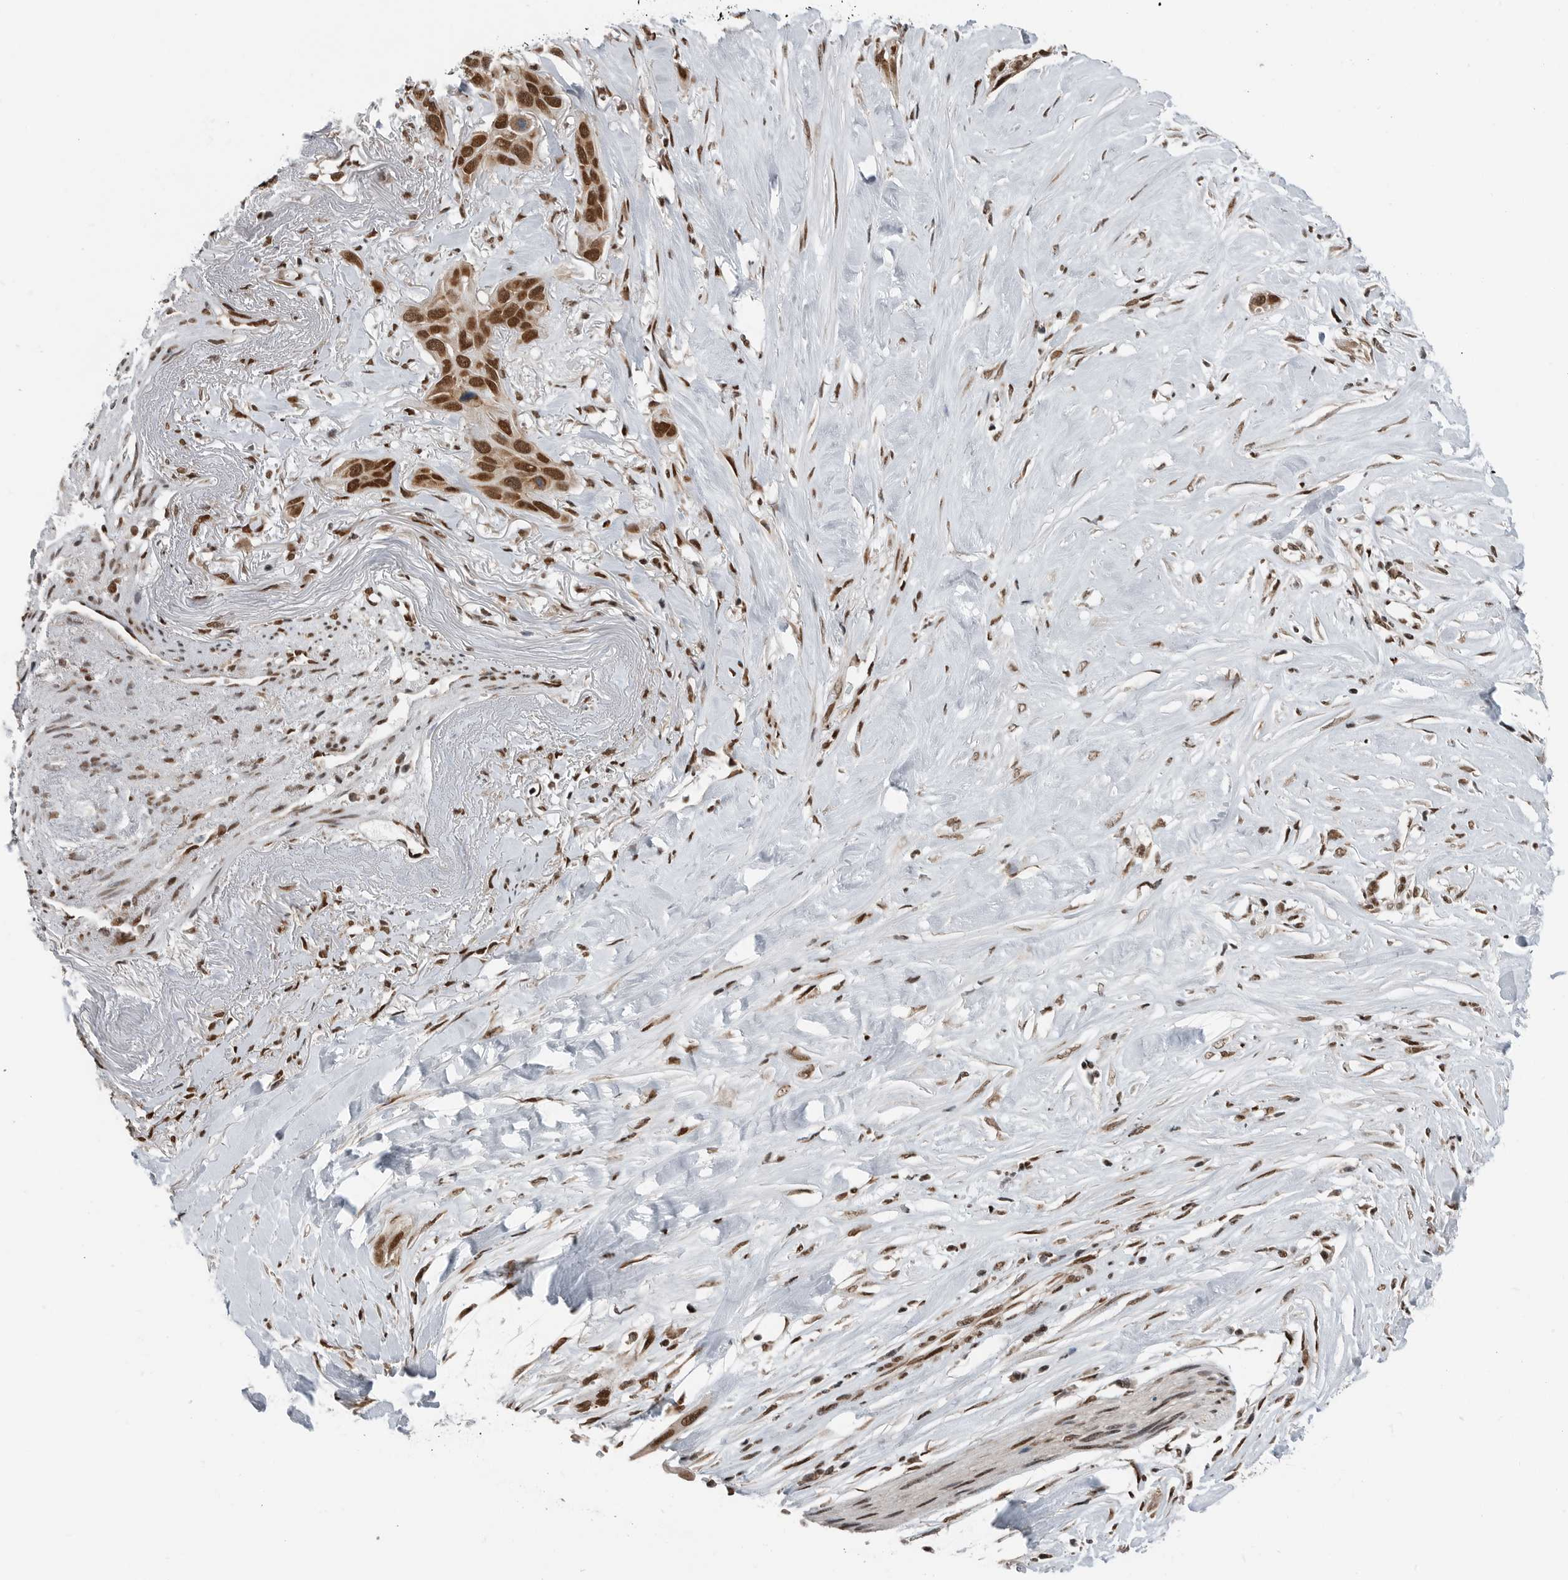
{"staining": {"intensity": "strong", "quantity": ">75%", "location": "nuclear"}, "tissue": "pancreatic cancer", "cell_type": "Tumor cells", "image_type": "cancer", "snomed": [{"axis": "morphology", "description": "Adenocarcinoma, NOS"}, {"axis": "topography", "description": "Pancreas"}], "caption": "Immunohistochemical staining of human pancreatic cancer demonstrates high levels of strong nuclear protein expression in about >75% of tumor cells.", "gene": "BLZF1", "patient": {"sex": "female", "age": 60}}